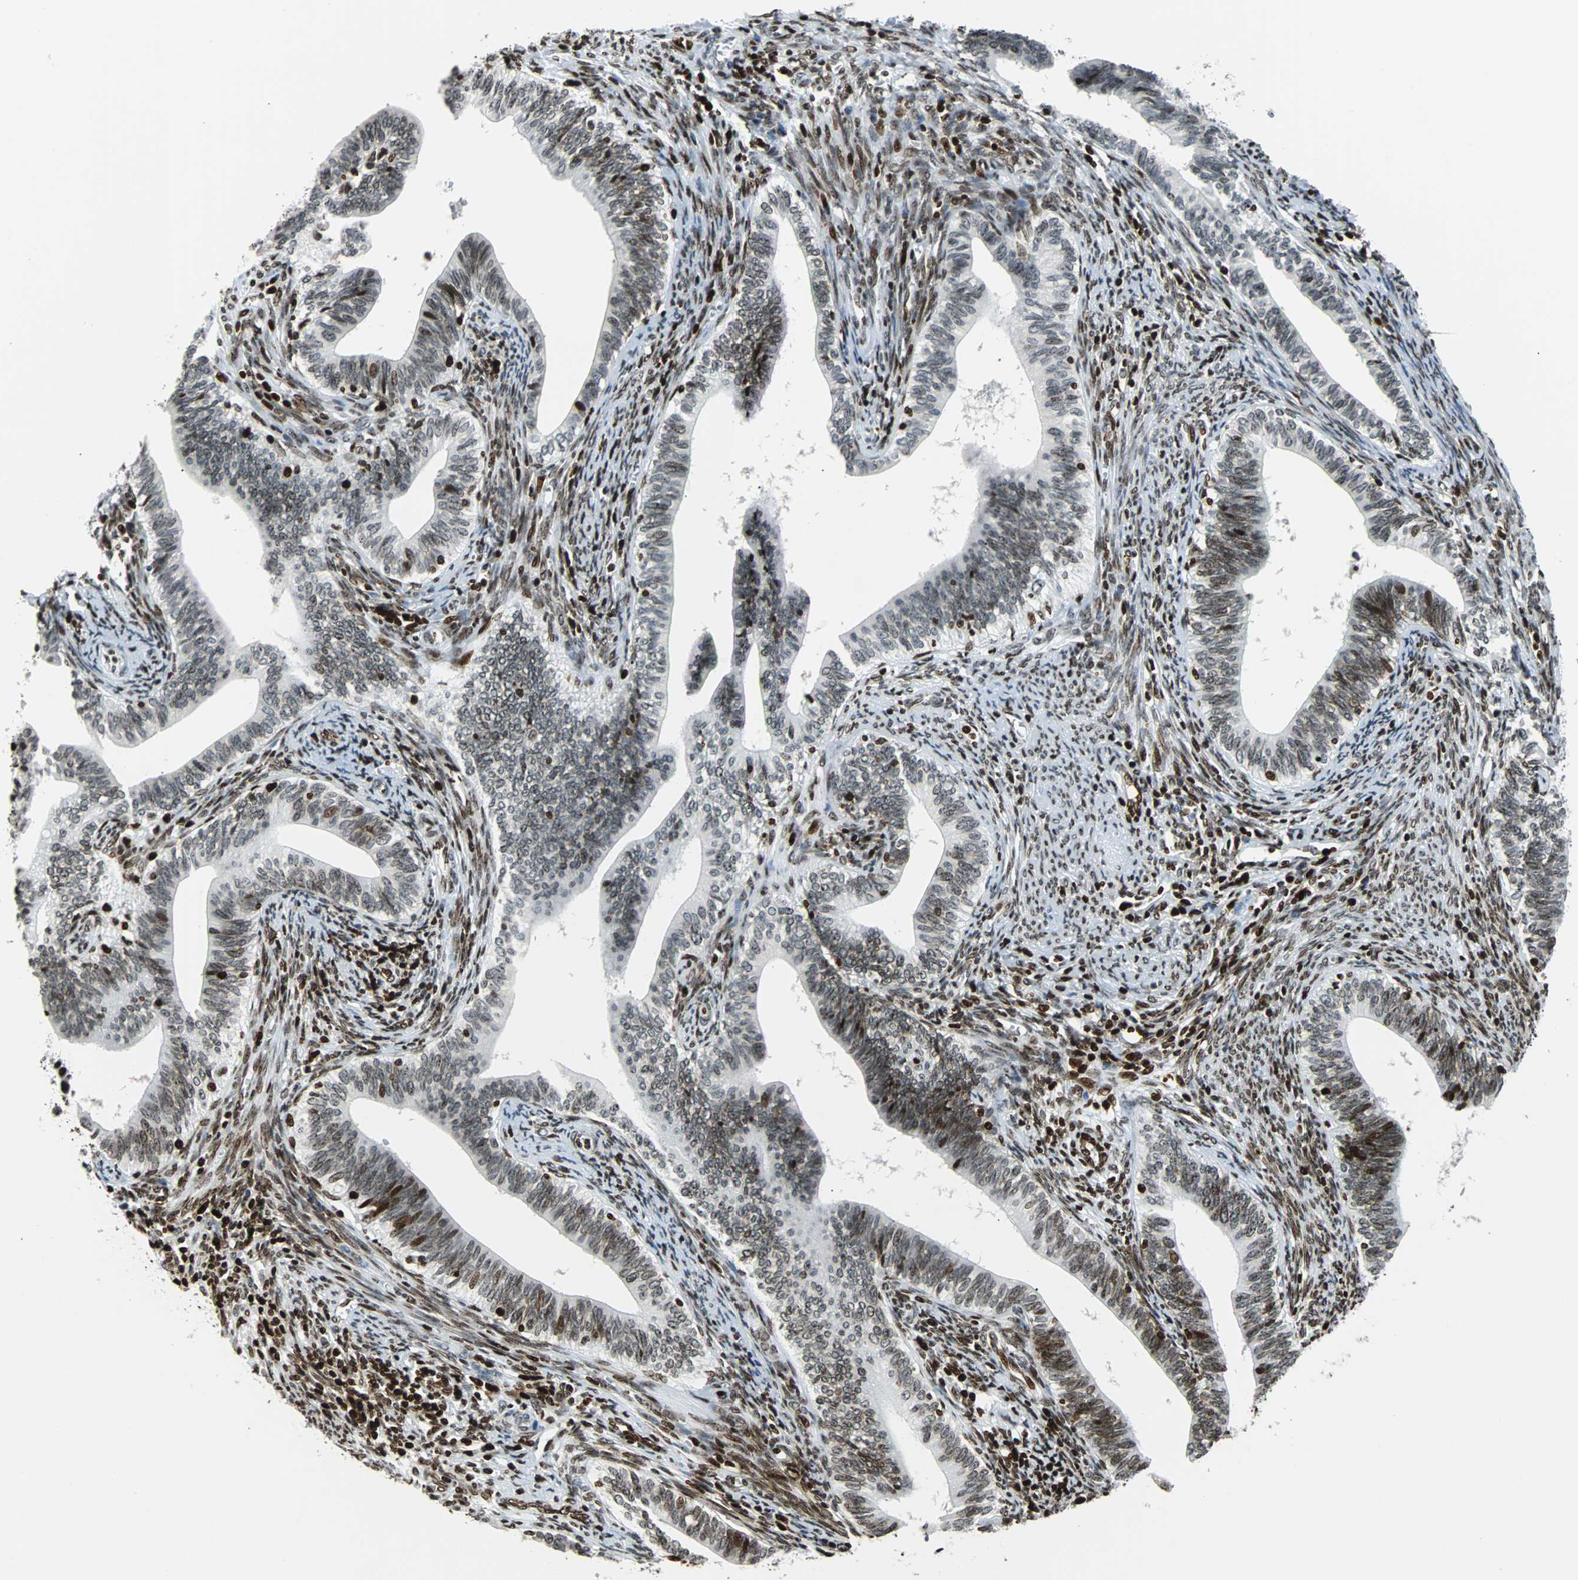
{"staining": {"intensity": "strong", "quantity": "25%-75%", "location": "nuclear"}, "tissue": "cervical cancer", "cell_type": "Tumor cells", "image_type": "cancer", "snomed": [{"axis": "morphology", "description": "Adenocarcinoma, NOS"}, {"axis": "topography", "description": "Cervix"}], "caption": "Immunohistochemical staining of adenocarcinoma (cervical) displays high levels of strong nuclear protein positivity in approximately 25%-75% of tumor cells.", "gene": "ZNF131", "patient": {"sex": "female", "age": 44}}